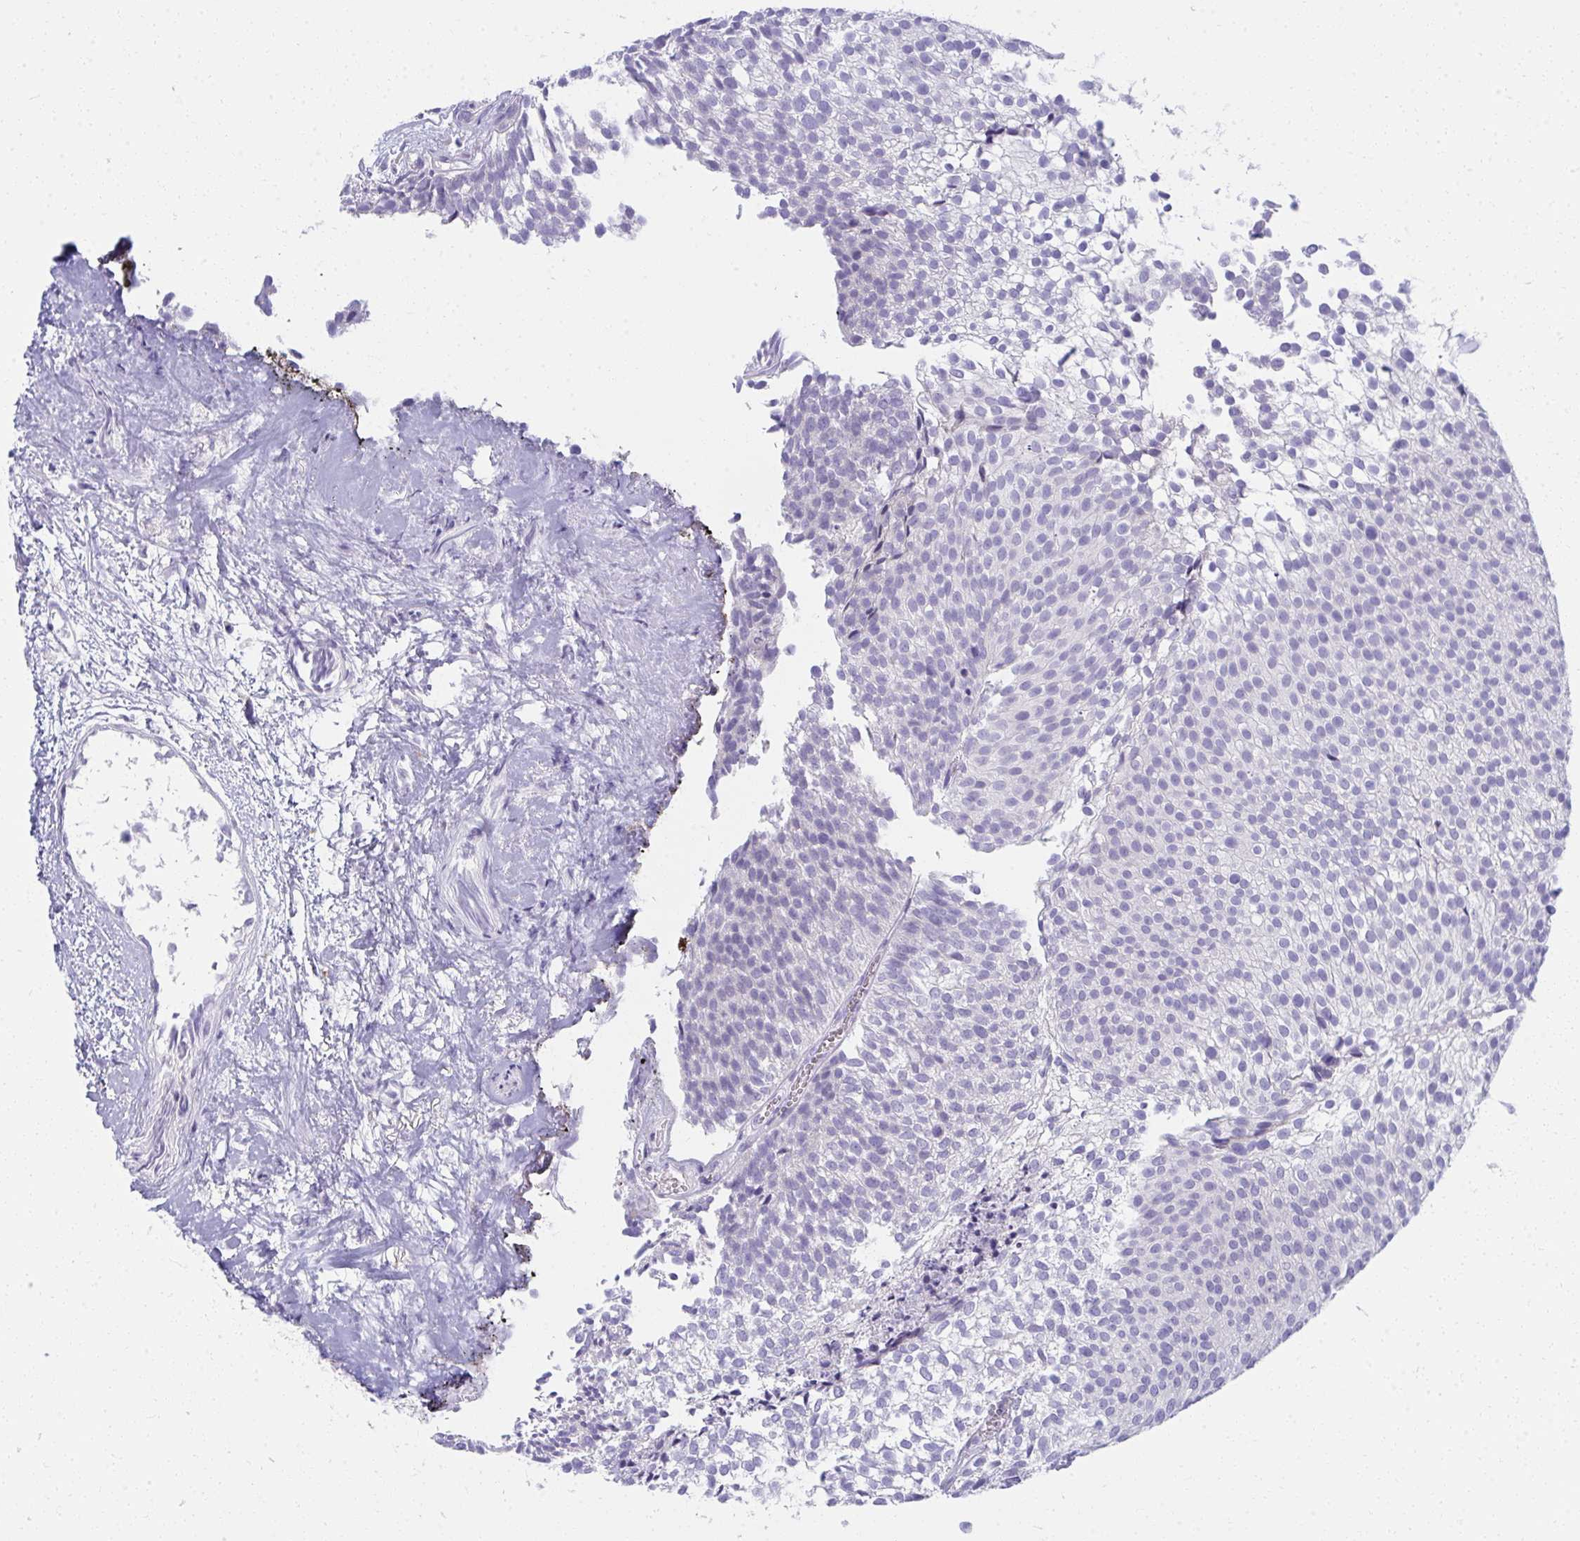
{"staining": {"intensity": "negative", "quantity": "none", "location": "none"}, "tissue": "urothelial cancer", "cell_type": "Tumor cells", "image_type": "cancer", "snomed": [{"axis": "morphology", "description": "Urothelial carcinoma, Low grade"}, {"axis": "topography", "description": "Urinary bladder"}], "caption": "Immunohistochemistry image of neoplastic tissue: urothelial carcinoma (low-grade) stained with DAB exhibits no significant protein staining in tumor cells.", "gene": "FASLG", "patient": {"sex": "male", "age": 91}}